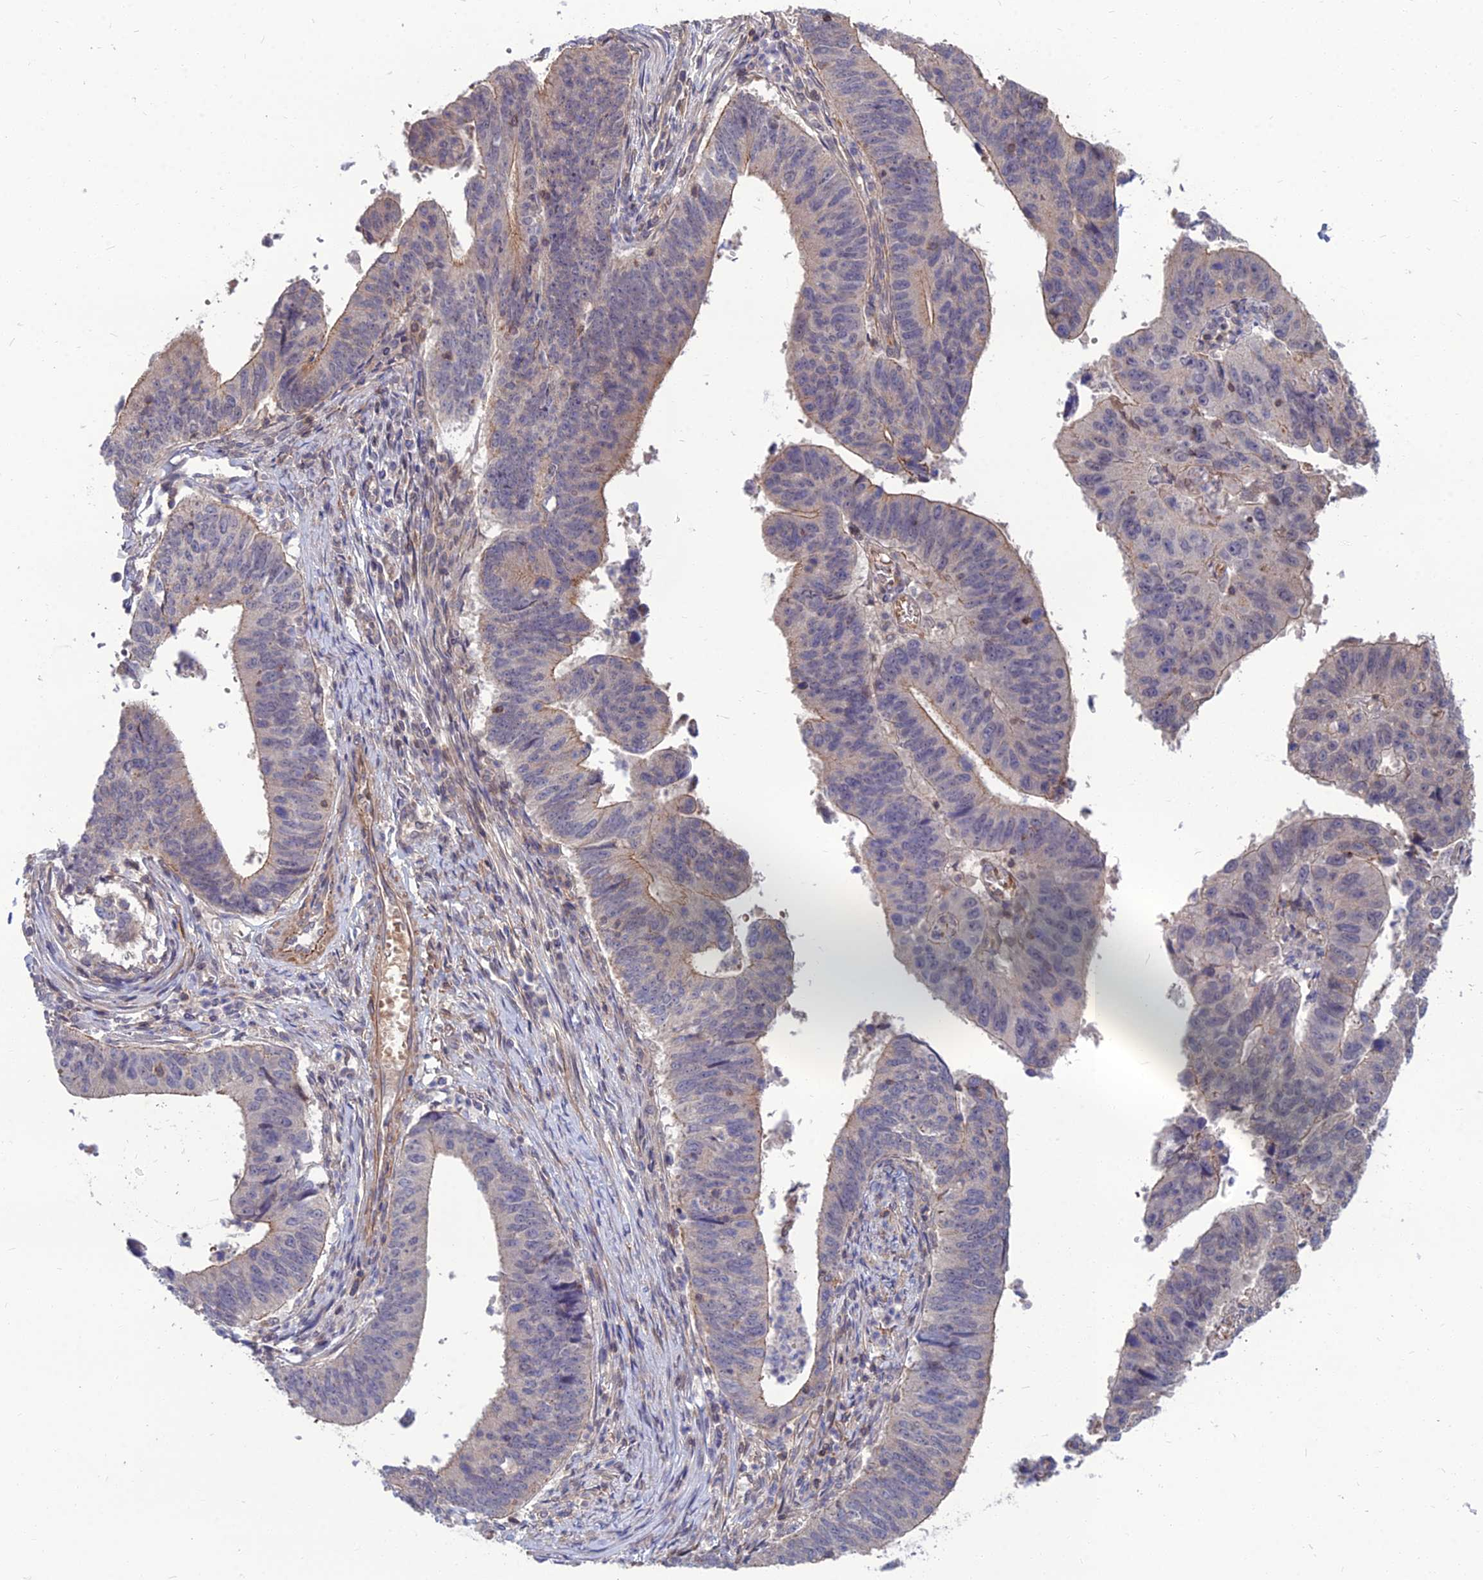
{"staining": {"intensity": "weak", "quantity": "25%-75%", "location": "cytoplasmic/membranous"}, "tissue": "stomach cancer", "cell_type": "Tumor cells", "image_type": "cancer", "snomed": [{"axis": "morphology", "description": "Adenocarcinoma, NOS"}, {"axis": "topography", "description": "Stomach"}], "caption": "Immunohistochemistry photomicrograph of neoplastic tissue: human stomach cancer (adenocarcinoma) stained using immunohistochemistry (IHC) demonstrates low levels of weak protein expression localized specifically in the cytoplasmic/membranous of tumor cells, appearing as a cytoplasmic/membranous brown color.", "gene": "OPA3", "patient": {"sex": "male", "age": 59}}